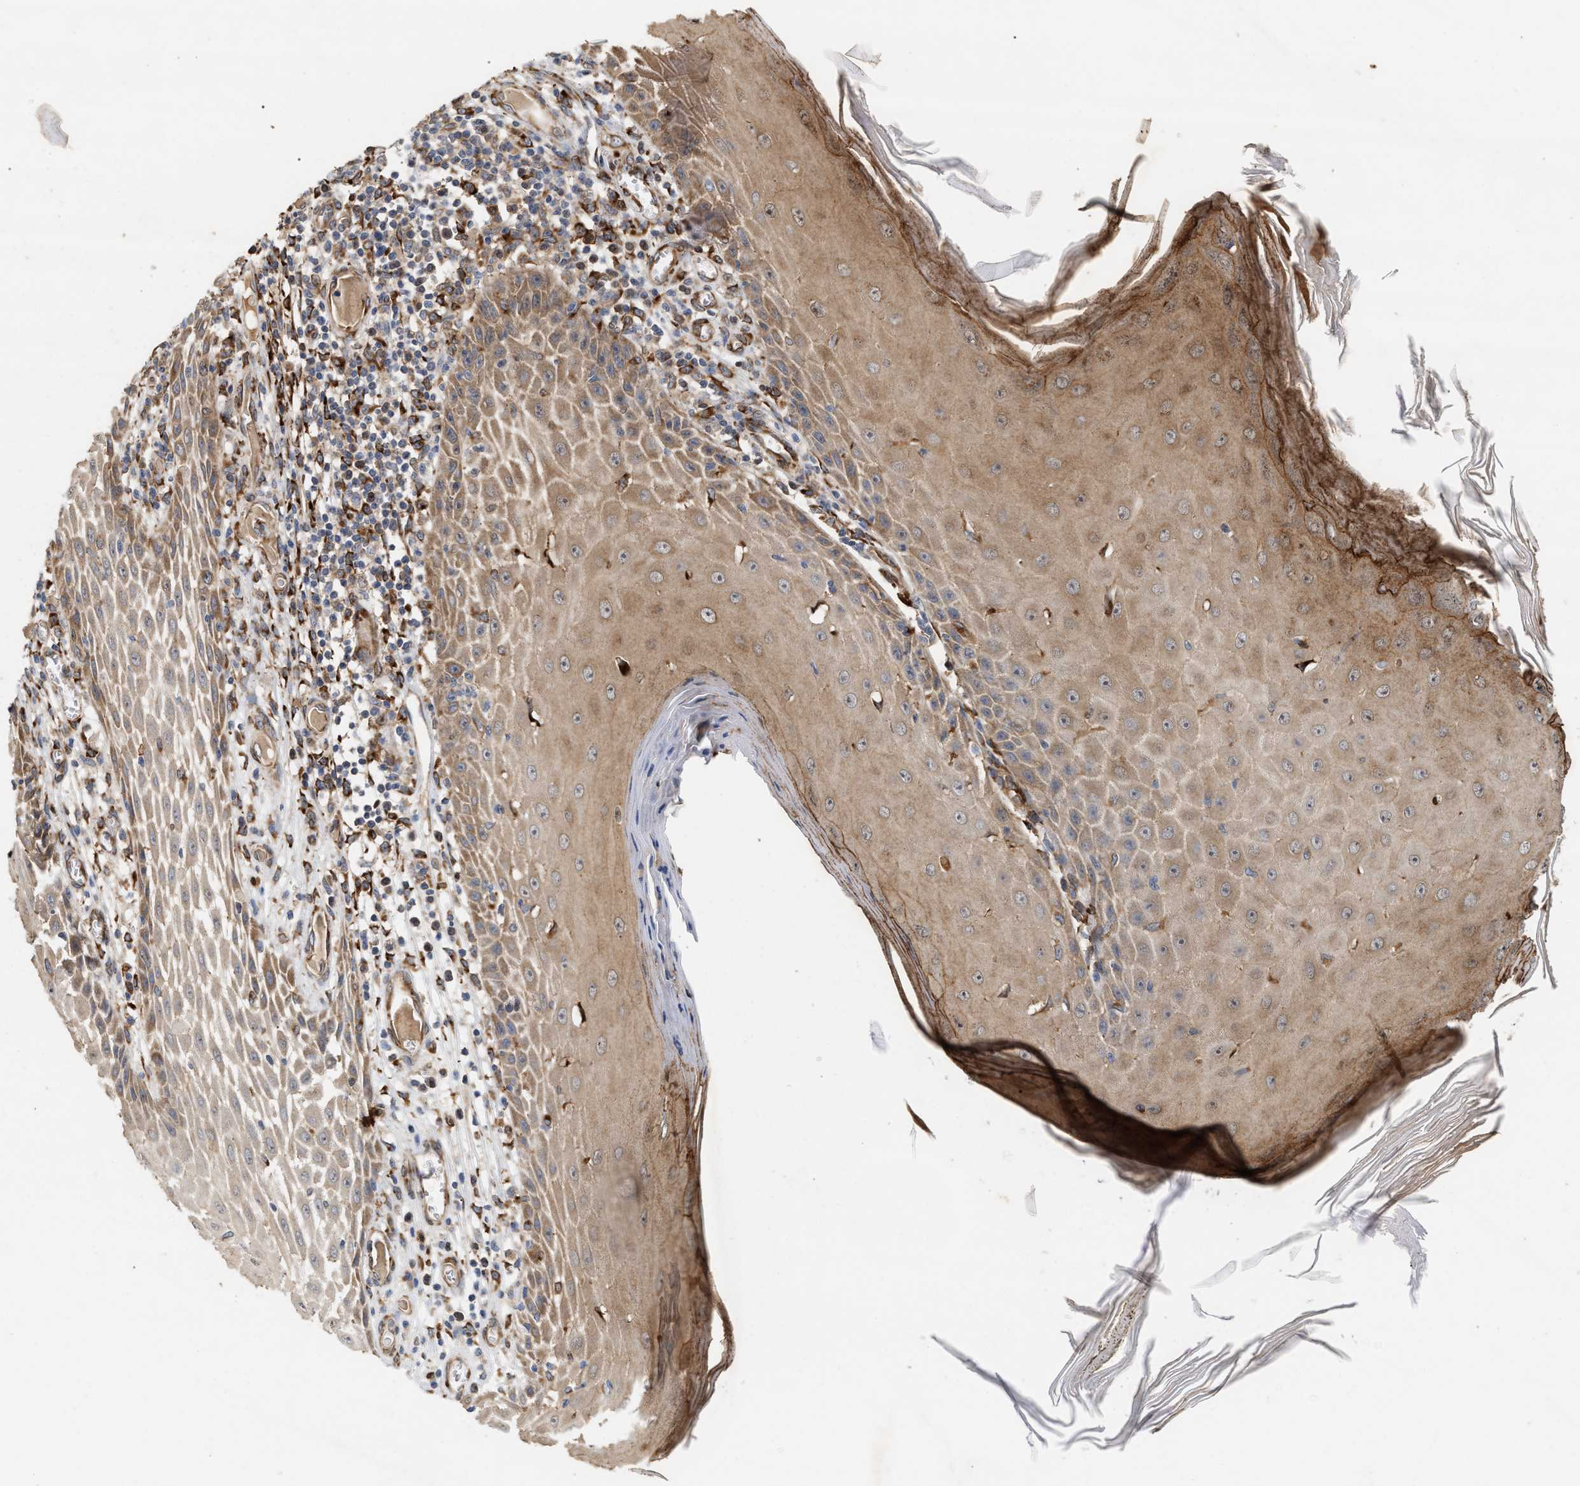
{"staining": {"intensity": "moderate", "quantity": ">75%", "location": "cytoplasmic/membranous"}, "tissue": "skin cancer", "cell_type": "Tumor cells", "image_type": "cancer", "snomed": [{"axis": "morphology", "description": "Squamous cell carcinoma, NOS"}, {"axis": "topography", "description": "Skin"}], "caption": "Skin squamous cell carcinoma was stained to show a protein in brown. There is medium levels of moderate cytoplasmic/membranous staining in approximately >75% of tumor cells.", "gene": "PLCD1", "patient": {"sex": "female", "age": 73}}